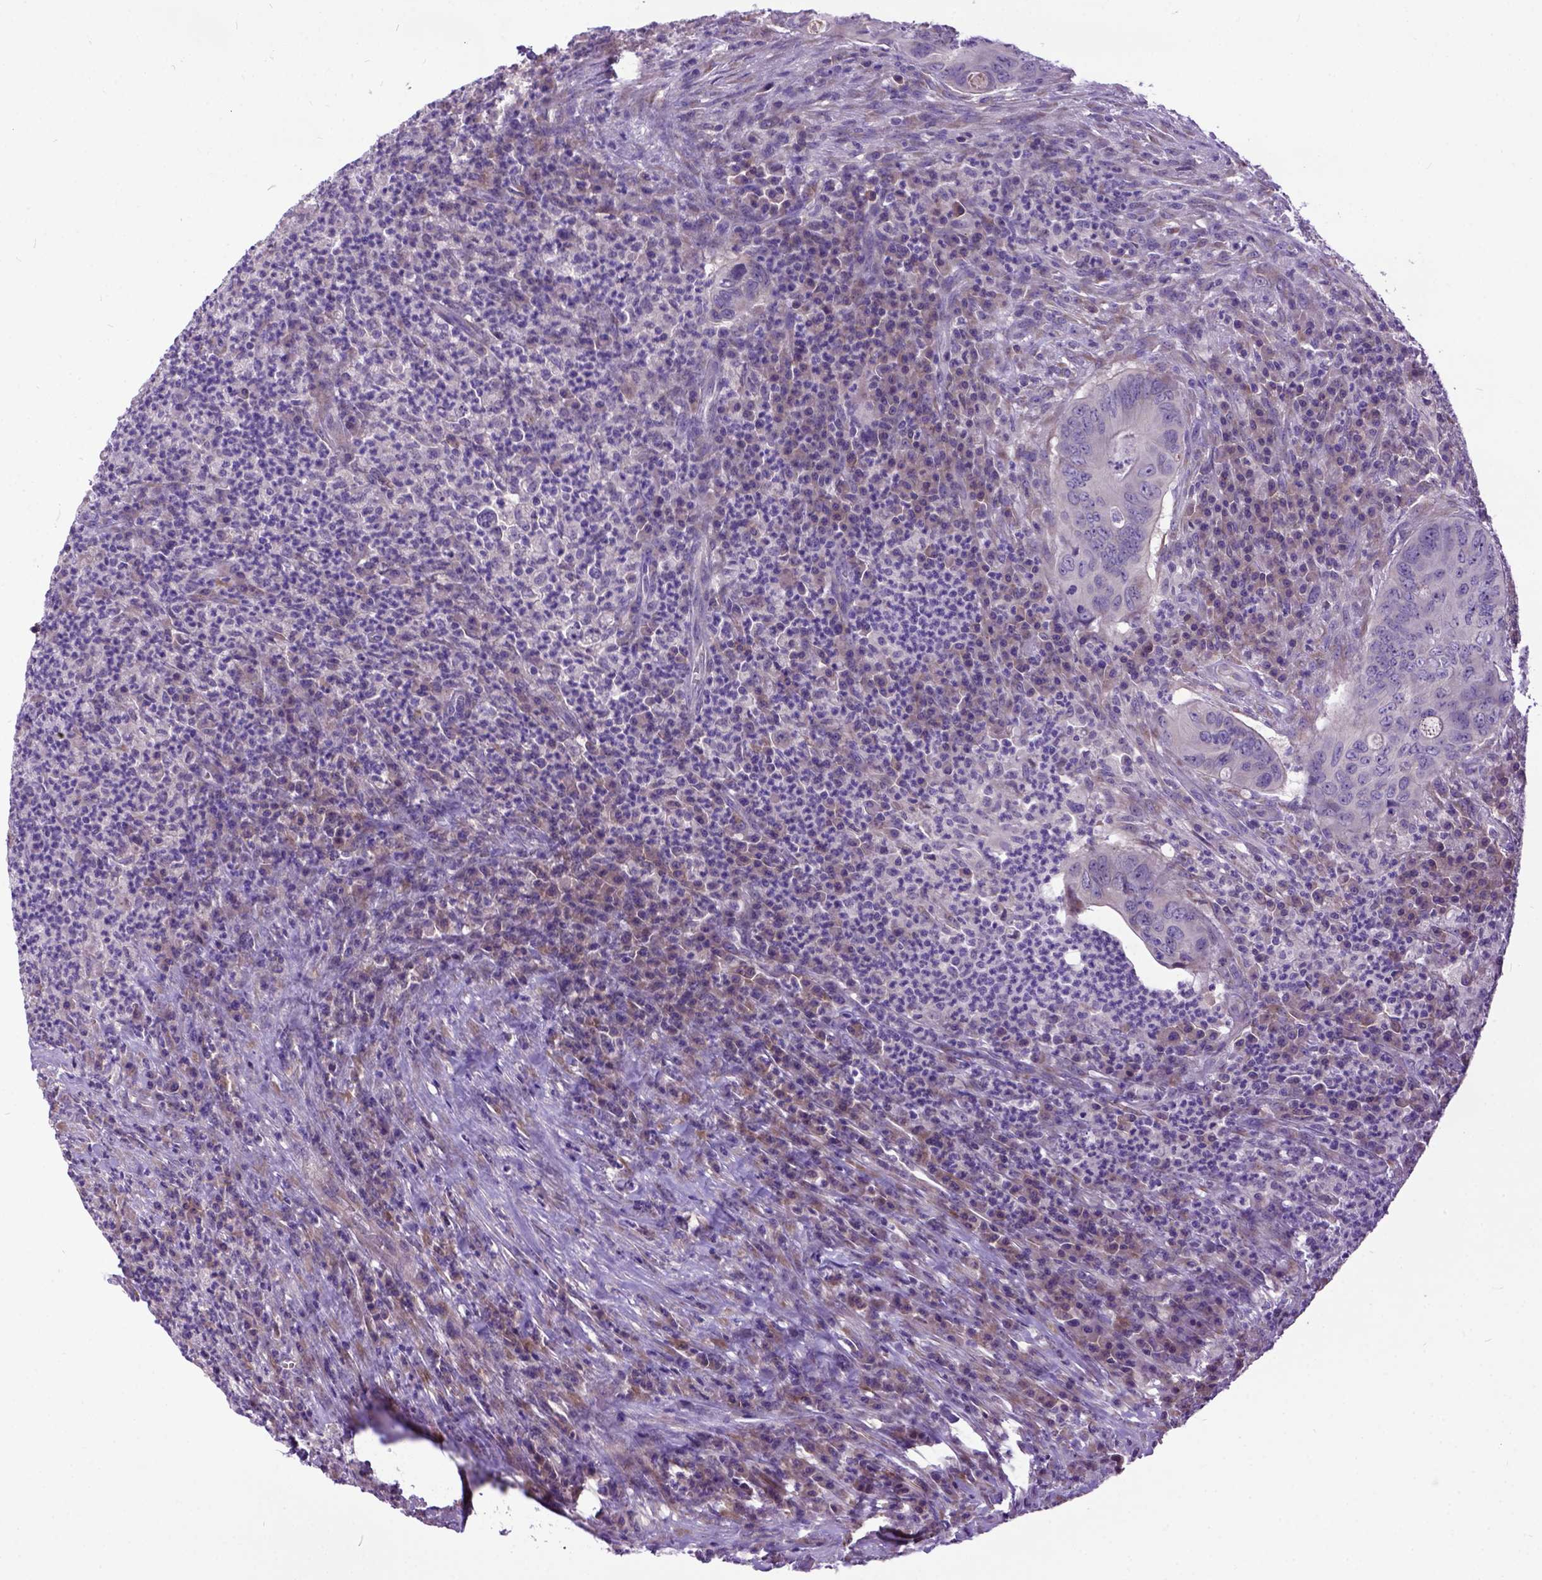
{"staining": {"intensity": "negative", "quantity": "none", "location": "none"}, "tissue": "colorectal cancer", "cell_type": "Tumor cells", "image_type": "cancer", "snomed": [{"axis": "morphology", "description": "Adenocarcinoma, NOS"}, {"axis": "topography", "description": "Colon"}], "caption": "IHC image of neoplastic tissue: colorectal adenocarcinoma stained with DAB demonstrates no significant protein expression in tumor cells. (DAB (3,3'-diaminobenzidine) IHC with hematoxylin counter stain).", "gene": "NEK5", "patient": {"sex": "female", "age": 74}}